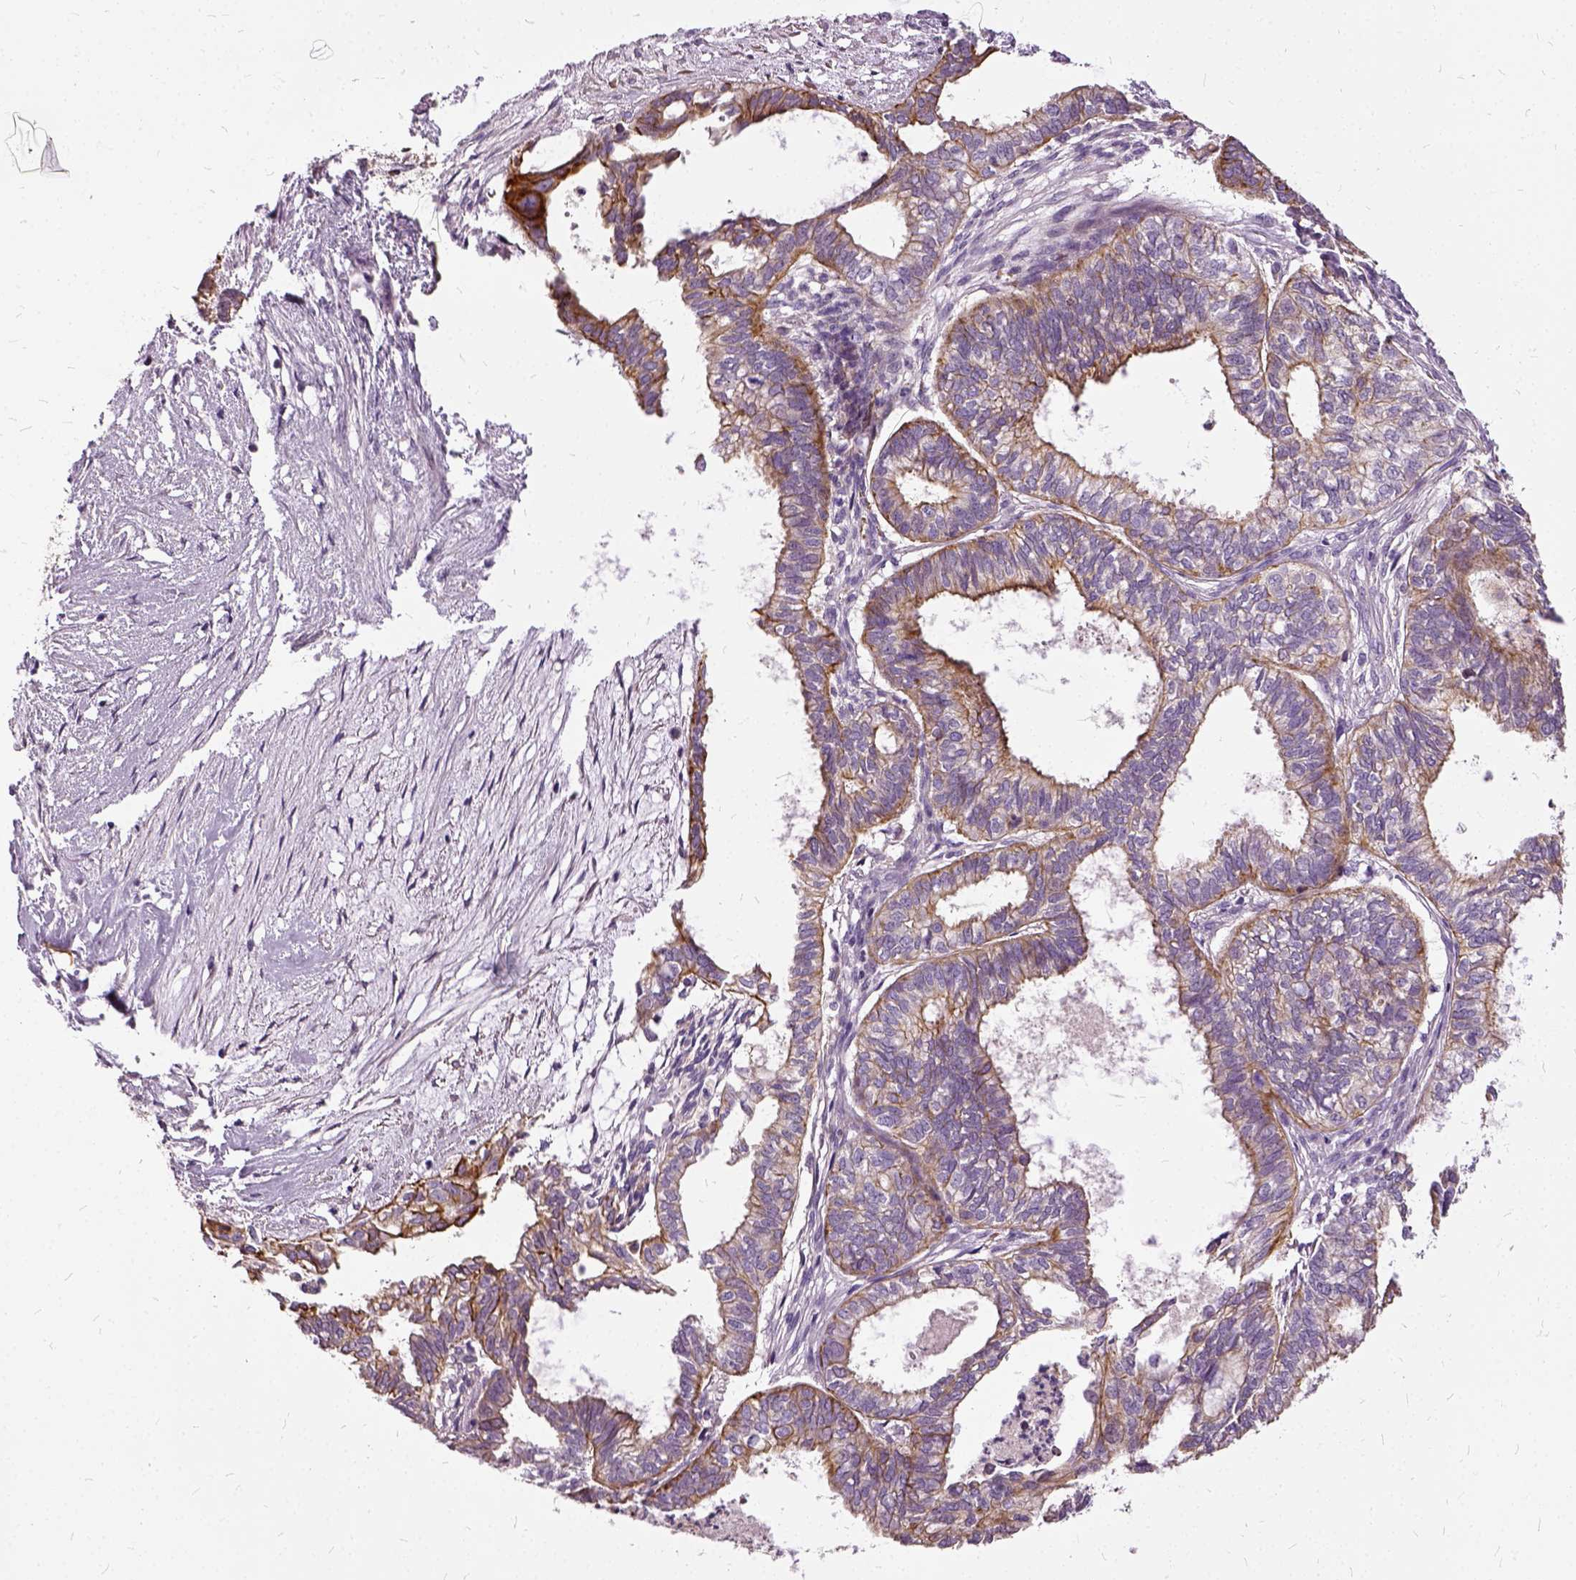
{"staining": {"intensity": "moderate", "quantity": "25%-75%", "location": "cytoplasmic/membranous"}, "tissue": "ovarian cancer", "cell_type": "Tumor cells", "image_type": "cancer", "snomed": [{"axis": "morphology", "description": "Carcinoma, endometroid"}, {"axis": "topography", "description": "Ovary"}], "caption": "IHC staining of ovarian endometroid carcinoma, which exhibits medium levels of moderate cytoplasmic/membranous staining in approximately 25%-75% of tumor cells indicating moderate cytoplasmic/membranous protein staining. The staining was performed using DAB (3,3'-diaminobenzidine) (brown) for protein detection and nuclei were counterstained in hematoxylin (blue).", "gene": "ILRUN", "patient": {"sex": "female", "age": 64}}